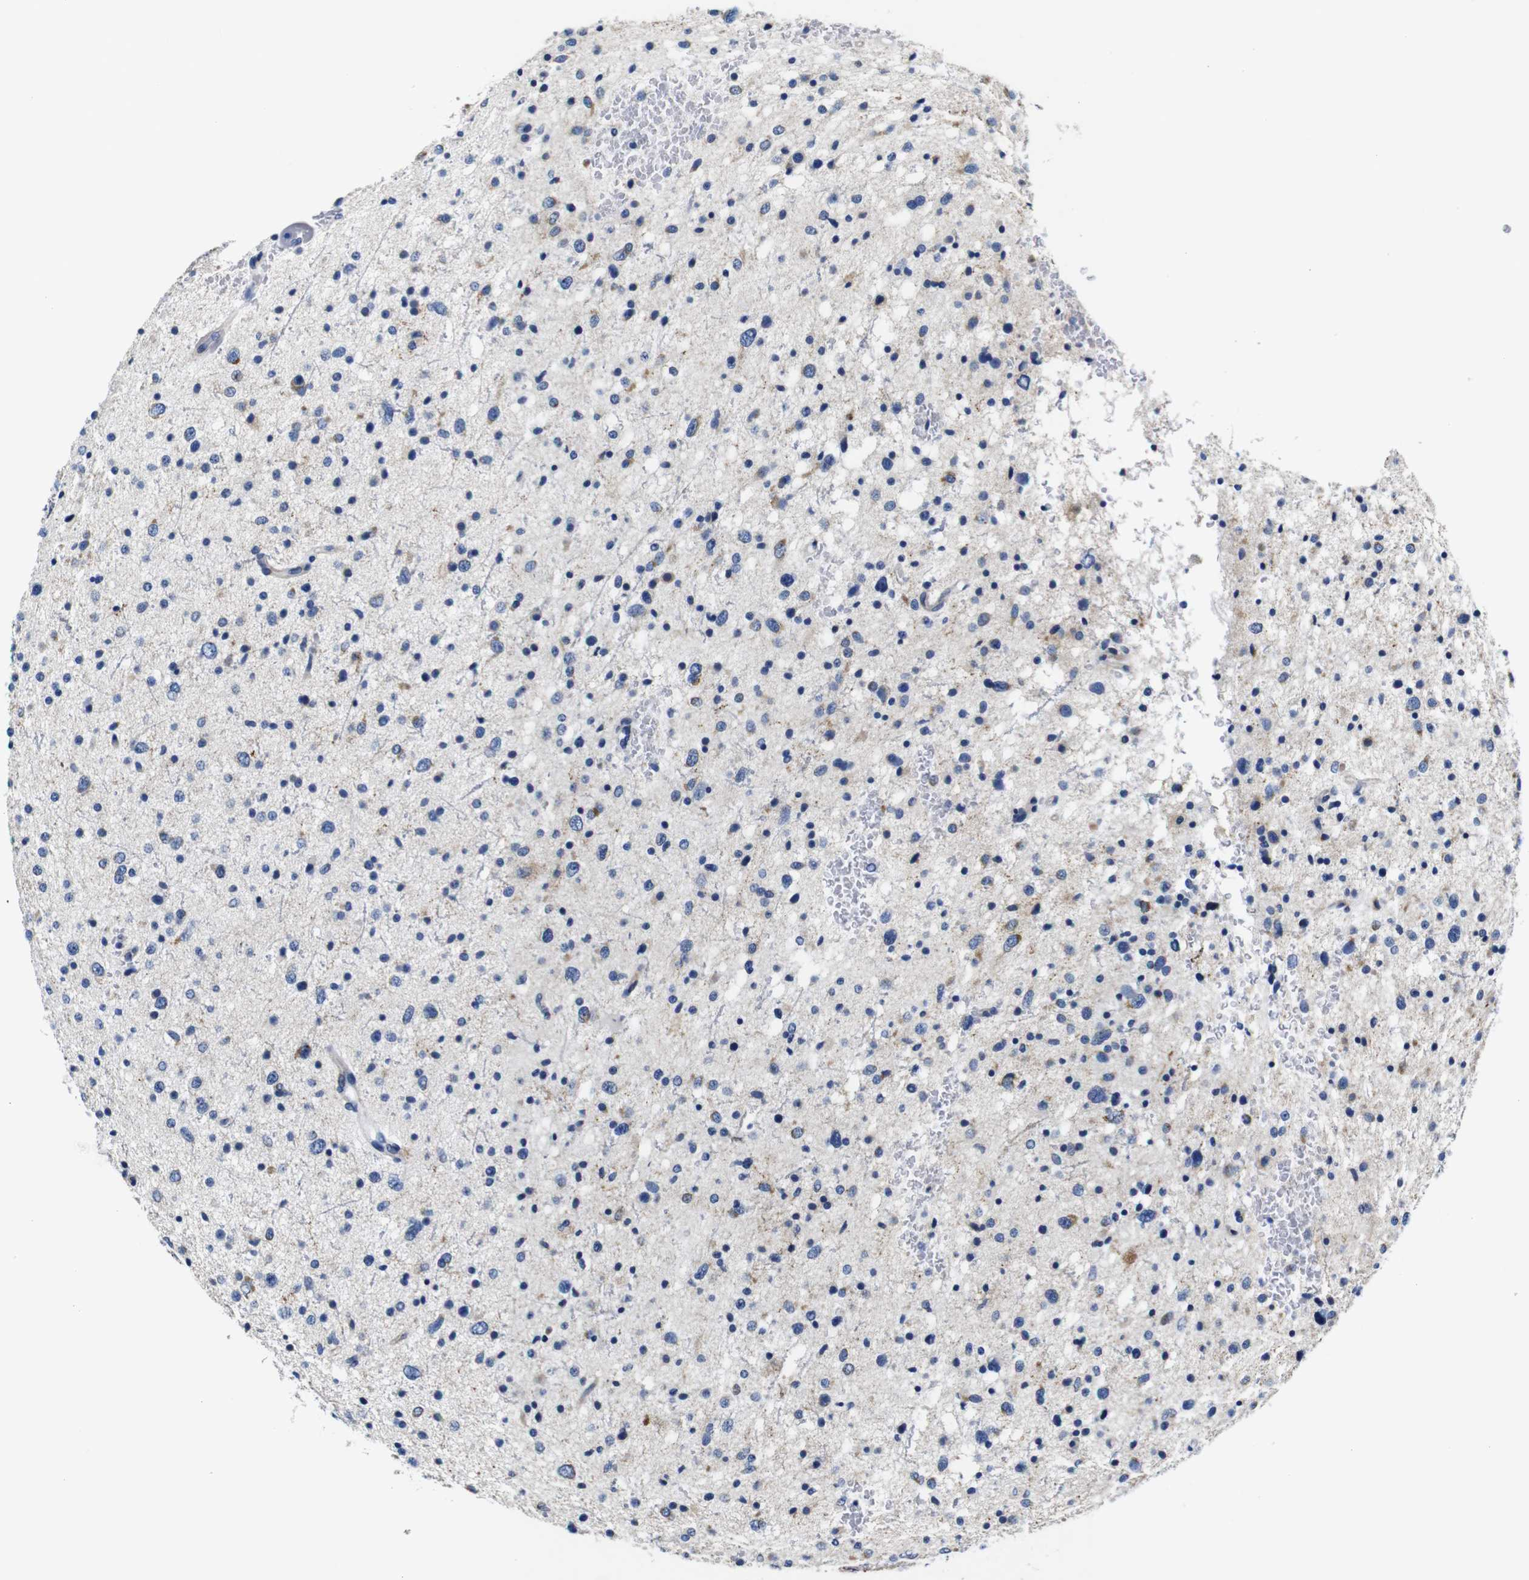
{"staining": {"intensity": "moderate", "quantity": "<25%", "location": "cytoplasmic/membranous"}, "tissue": "glioma", "cell_type": "Tumor cells", "image_type": "cancer", "snomed": [{"axis": "morphology", "description": "Glioma, malignant, Low grade"}, {"axis": "topography", "description": "Brain"}], "caption": "About <25% of tumor cells in malignant low-grade glioma reveal moderate cytoplasmic/membranous protein staining as visualized by brown immunohistochemical staining.", "gene": "SNX19", "patient": {"sex": "female", "age": 37}}